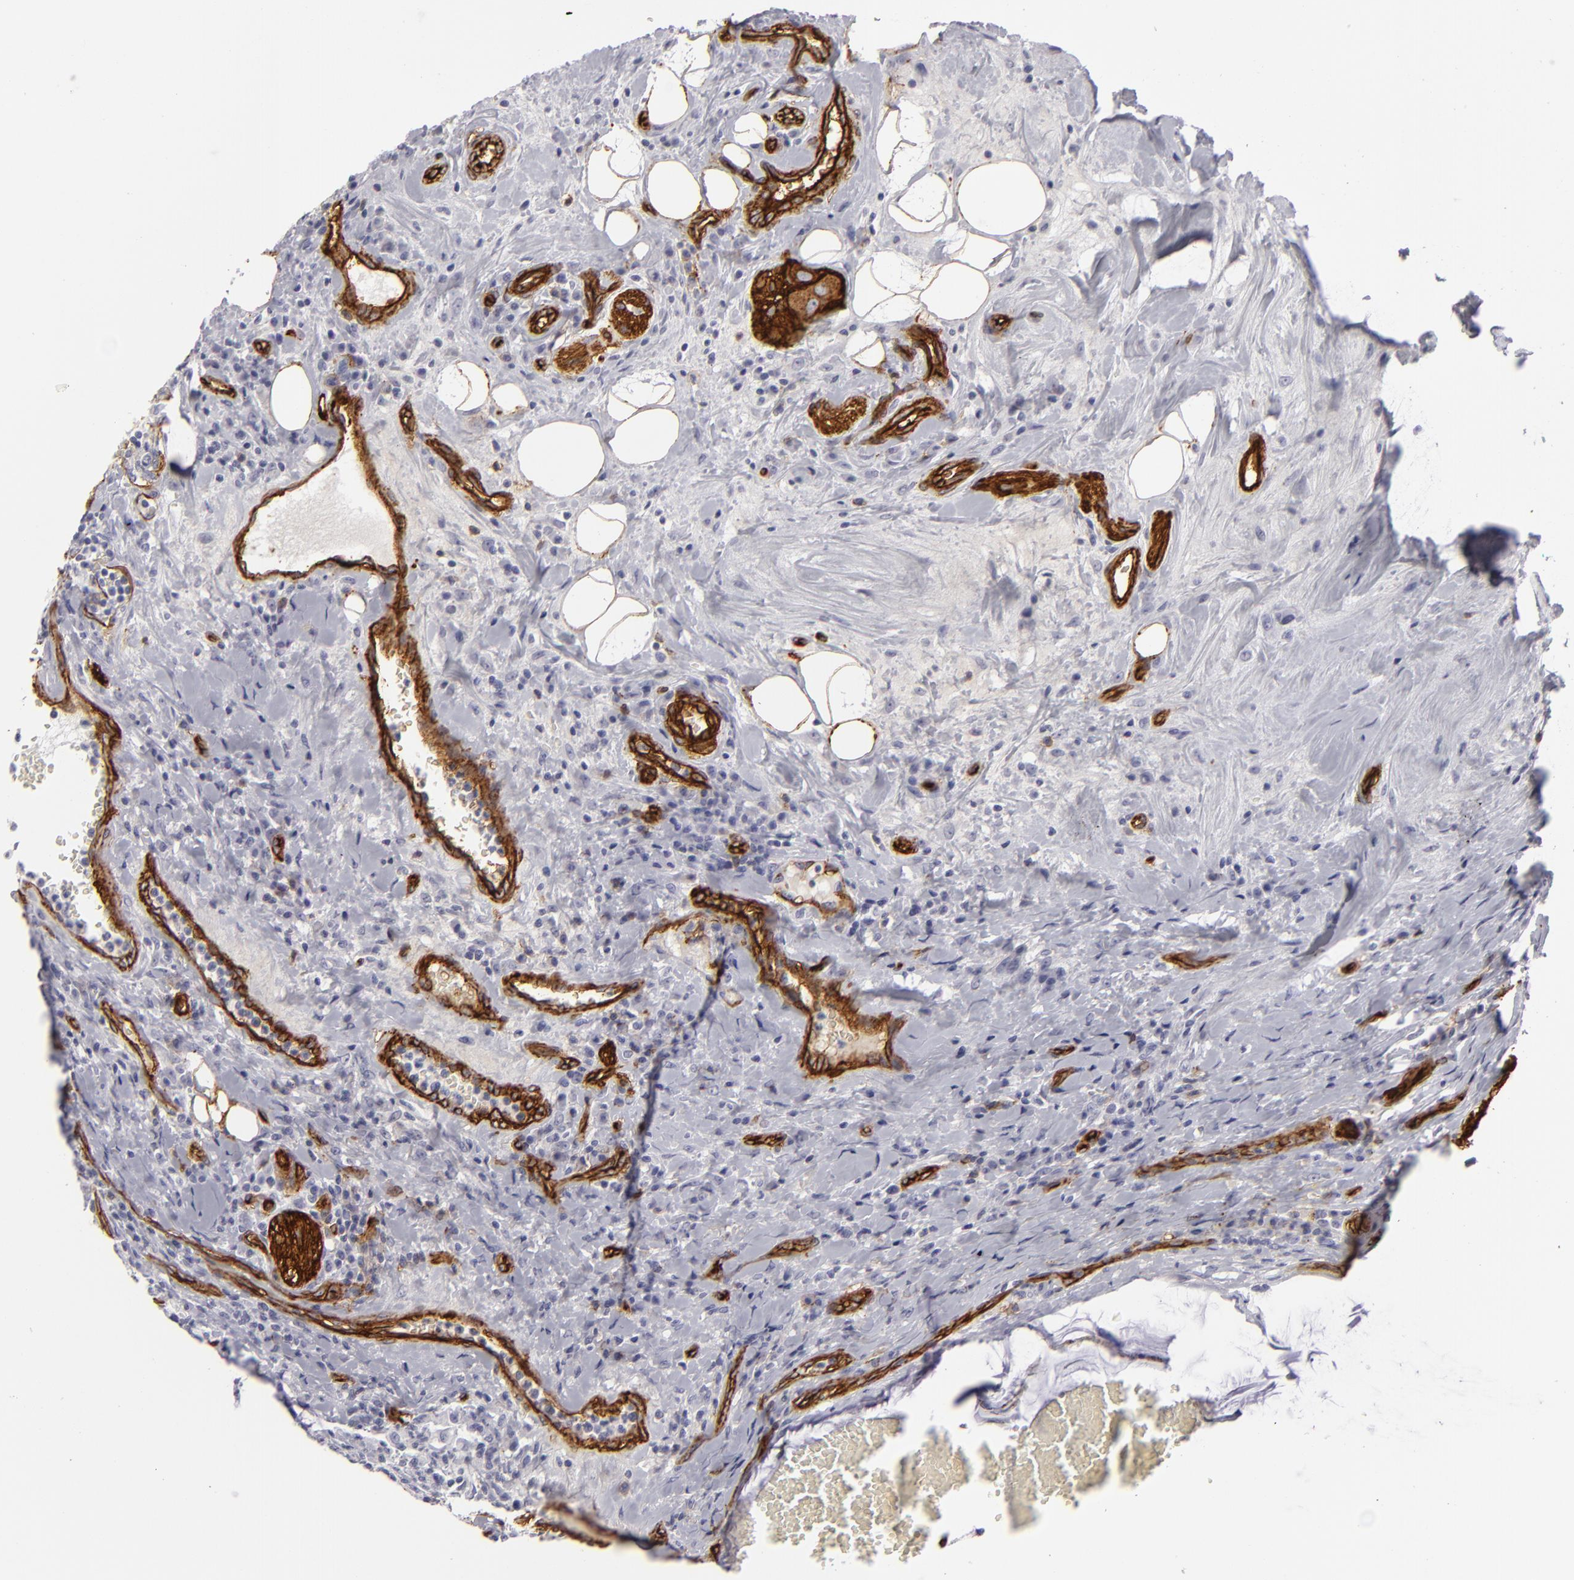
{"staining": {"intensity": "negative", "quantity": "none", "location": "none"}, "tissue": "colorectal cancer", "cell_type": "Tumor cells", "image_type": "cancer", "snomed": [{"axis": "morphology", "description": "Adenocarcinoma, NOS"}, {"axis": "topography", "description": "Colon"}], "caption": "This is an immunohistochemistry micrograph of colorectal adenocarcinoma. There is no positivity in tumor cells.", "gene": "MCAM", "patient": {"sex": "male", "age": 54}}